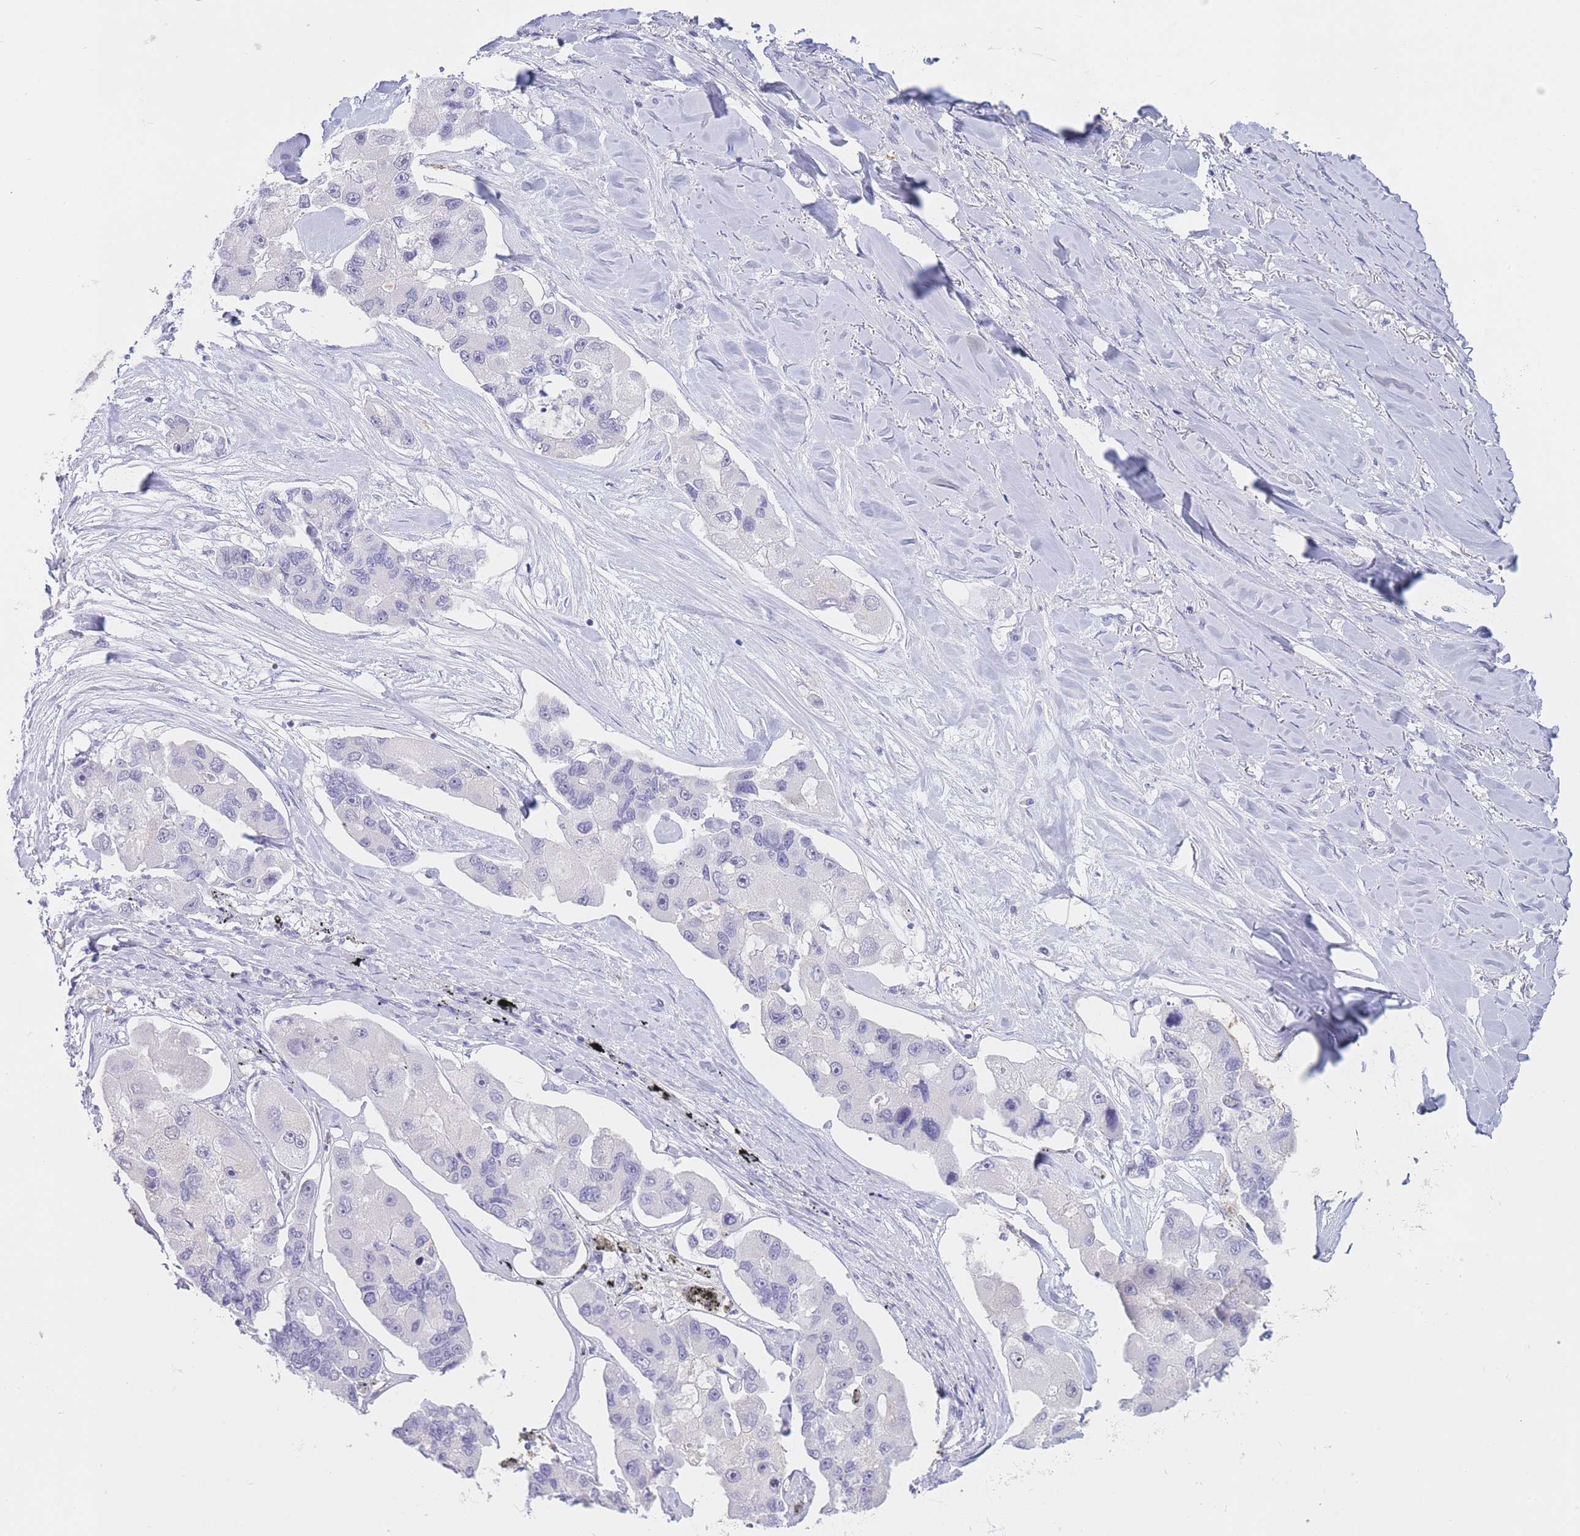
{"staining": {"intensity": "negative", "quantity": "none", "location": "none"}, "tissue": "lung cancer", "cell_type": "Tumor cells", "image_type": "cancer", "snomed": [{"axis": "morphology", "description": "Adenocarcinoma, NOS"}, {"axis": "topography", "description": "Lung"}], "caption": "The photomicrograph exhibits no significant staining in tumor cells of adenocarcinoma (lung). Nuclei are stained in blue.", "gene": "CD37", "patient": {"sex": "female", "age": 54}}